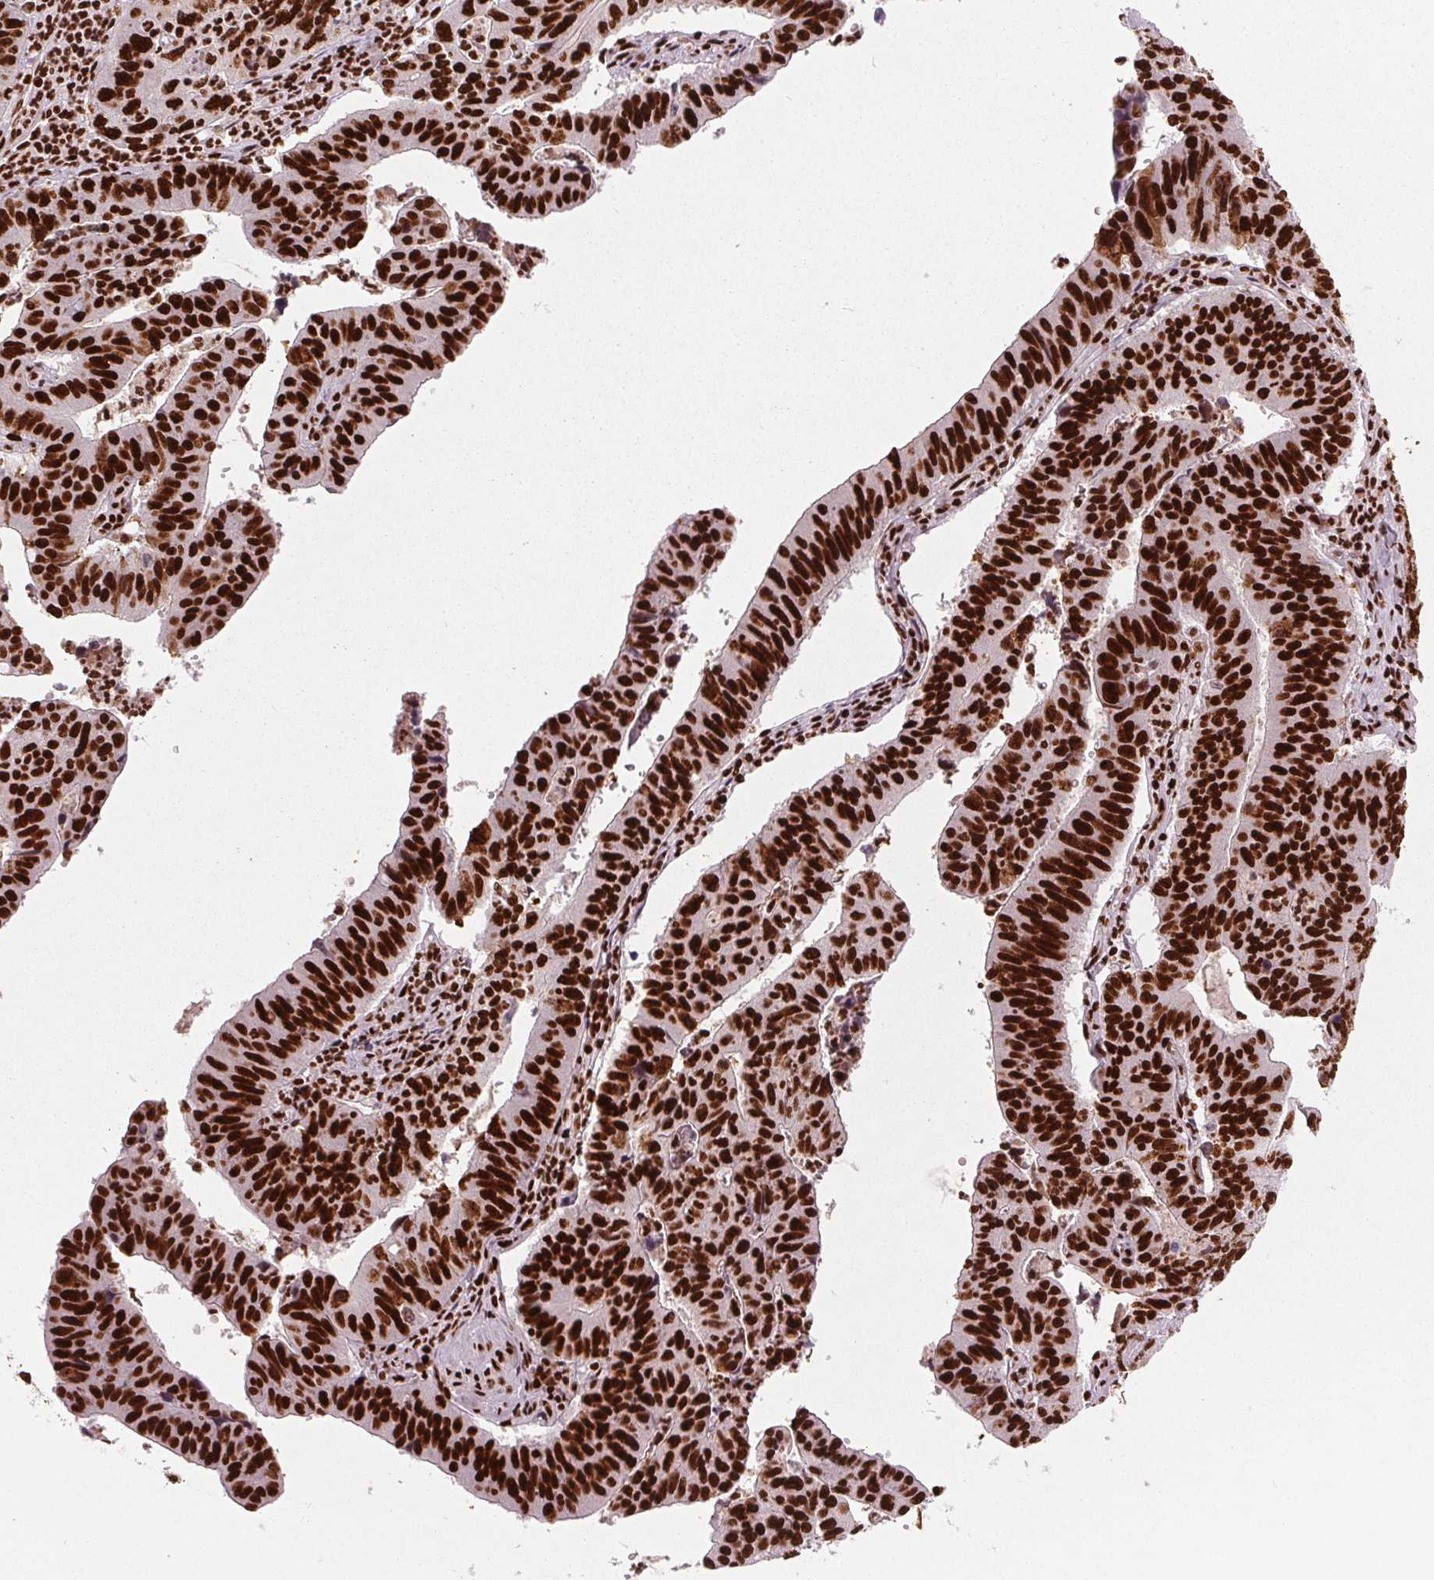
{"staining": {"intensity": "strong", "quantity": ">75%", "location": "nuclear"}, "tissue": "stomach cancer", "cell_type": "Tumor cells", "image_type": "cancer", "snomed": [{"axis": "morphology", "description": "Adenocarcinoma, NOS"}, {"axis": "topography", "description": "Stomach"}], "caption": "Stomach cancer (adenocarcinoma) stained with a protein marker displays strong staining in tumor cells.", "gene": "BRD4", "patient": {"sex": "male", "age": 59}}